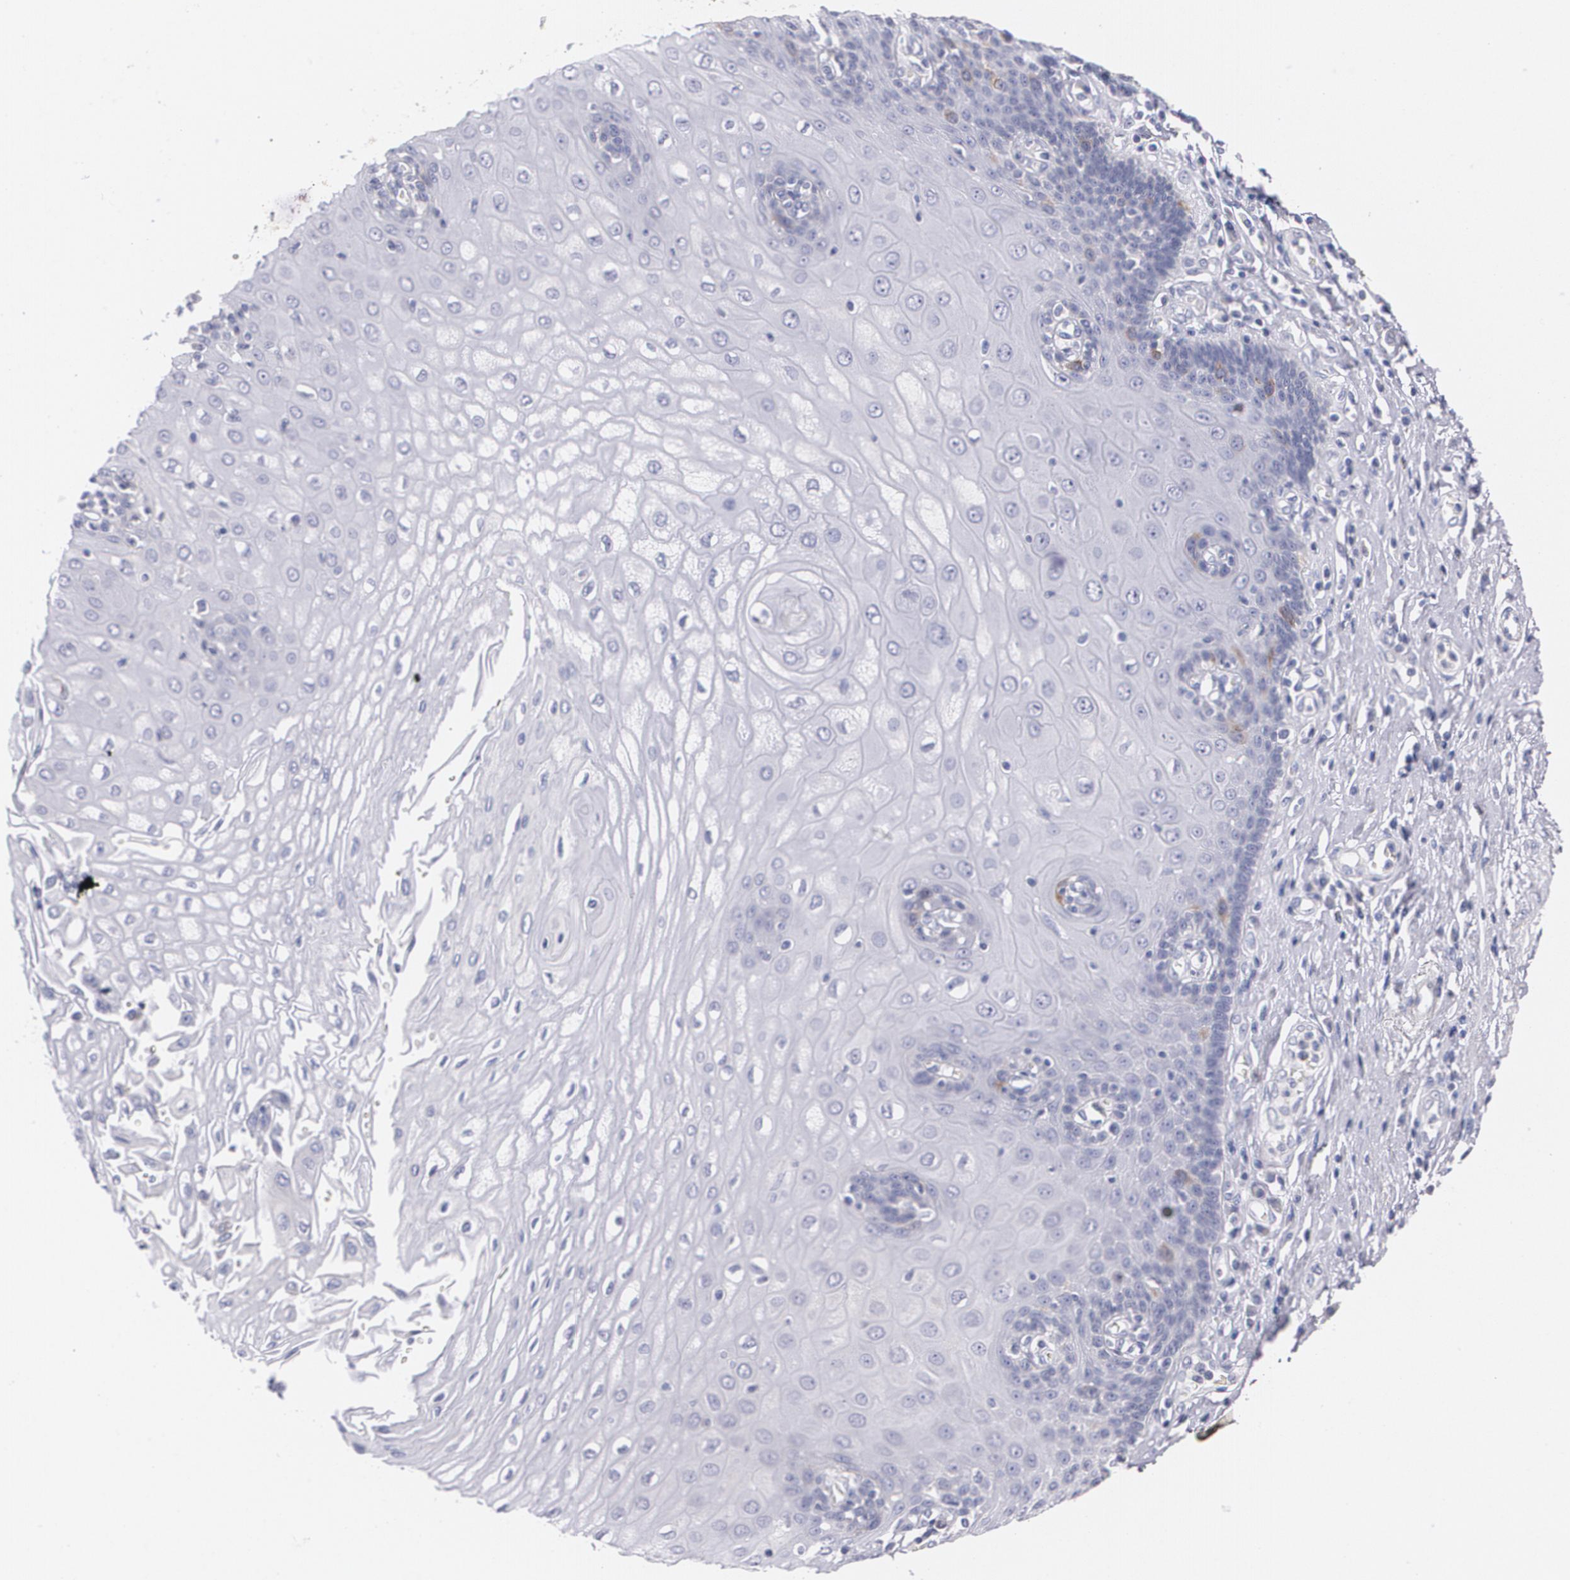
{"staining": {"intensity": "weak", "quantity": "<25%", "location": "cytoplasmic/membranous"}, "tissue": "esophagus", "cell_type": "Squamous epithelial cells", "image_type": "normal", "snomed": [{"axis": "morphology", "description": "Normal tissue, NOS"}, {"axis": "topography", "description": "Esophagus"}], "caption": "The IHC micrograph has no significant staining in squamous epithelial cells of esophagus.", "gene": "HMMR", "patient": {"sex": "male", "age": 62}}